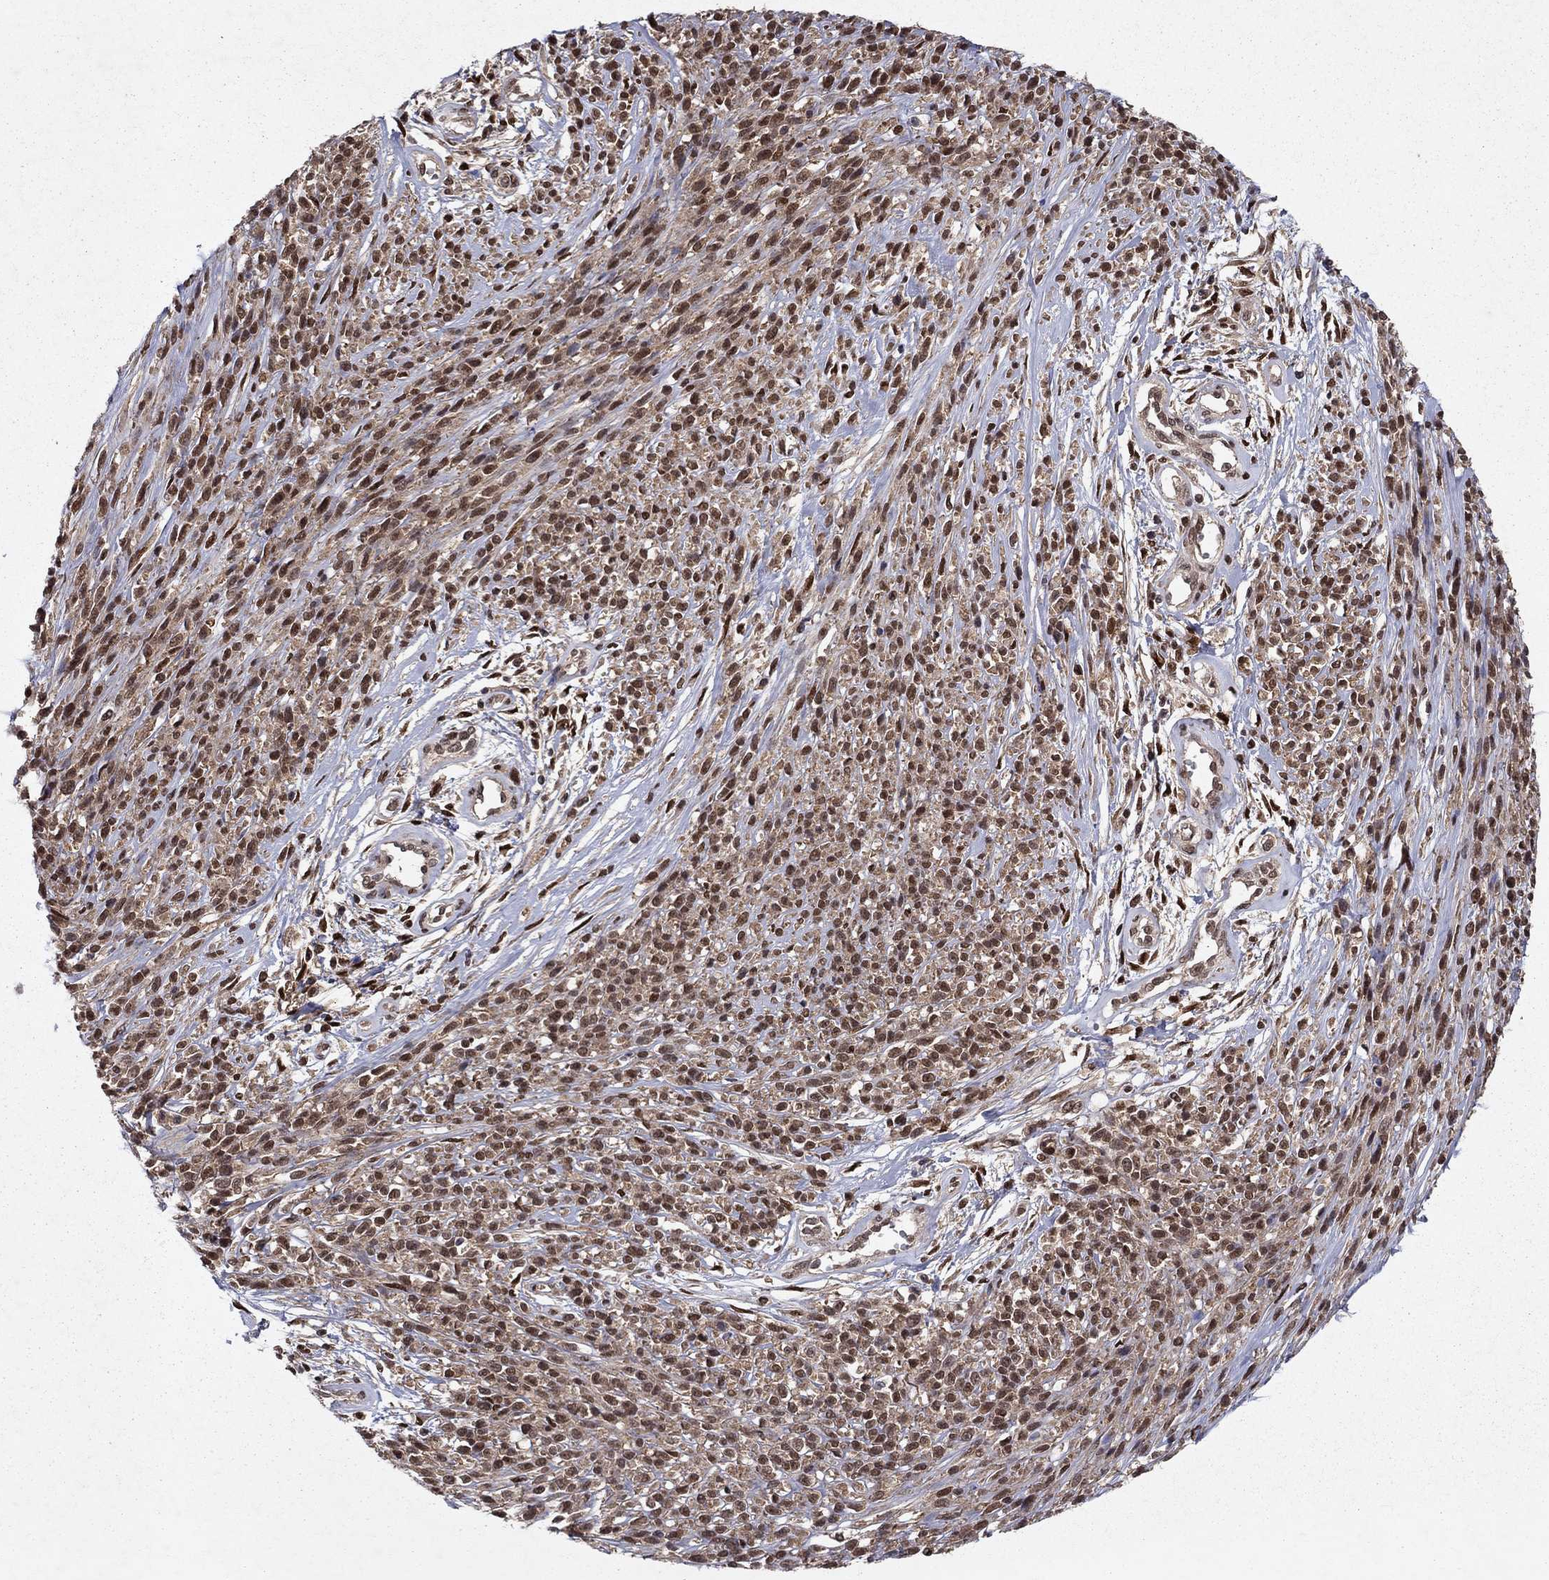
{"staining": {"intensity": "strong", "quantity": ">75%", "location": "nuclear"}, "tissue": "melanoma", "cell_type": "Tumor cells", "image_type": "cancer", "snomed": [{"axis": "morphology", "description": "Malignant melanoma, NOS"}, {"axis": "topography", "description": "Skin"}, {"axis": "topography", "description": "Skin of trunk"}], "caption": "Malignant melanoma tissue displays strong nuclear staining in about >75% of tumor cells, visualized by immunohistochemistry.", "gene": "CRTC1", "patient": {"sex": "male", "age": 74}}